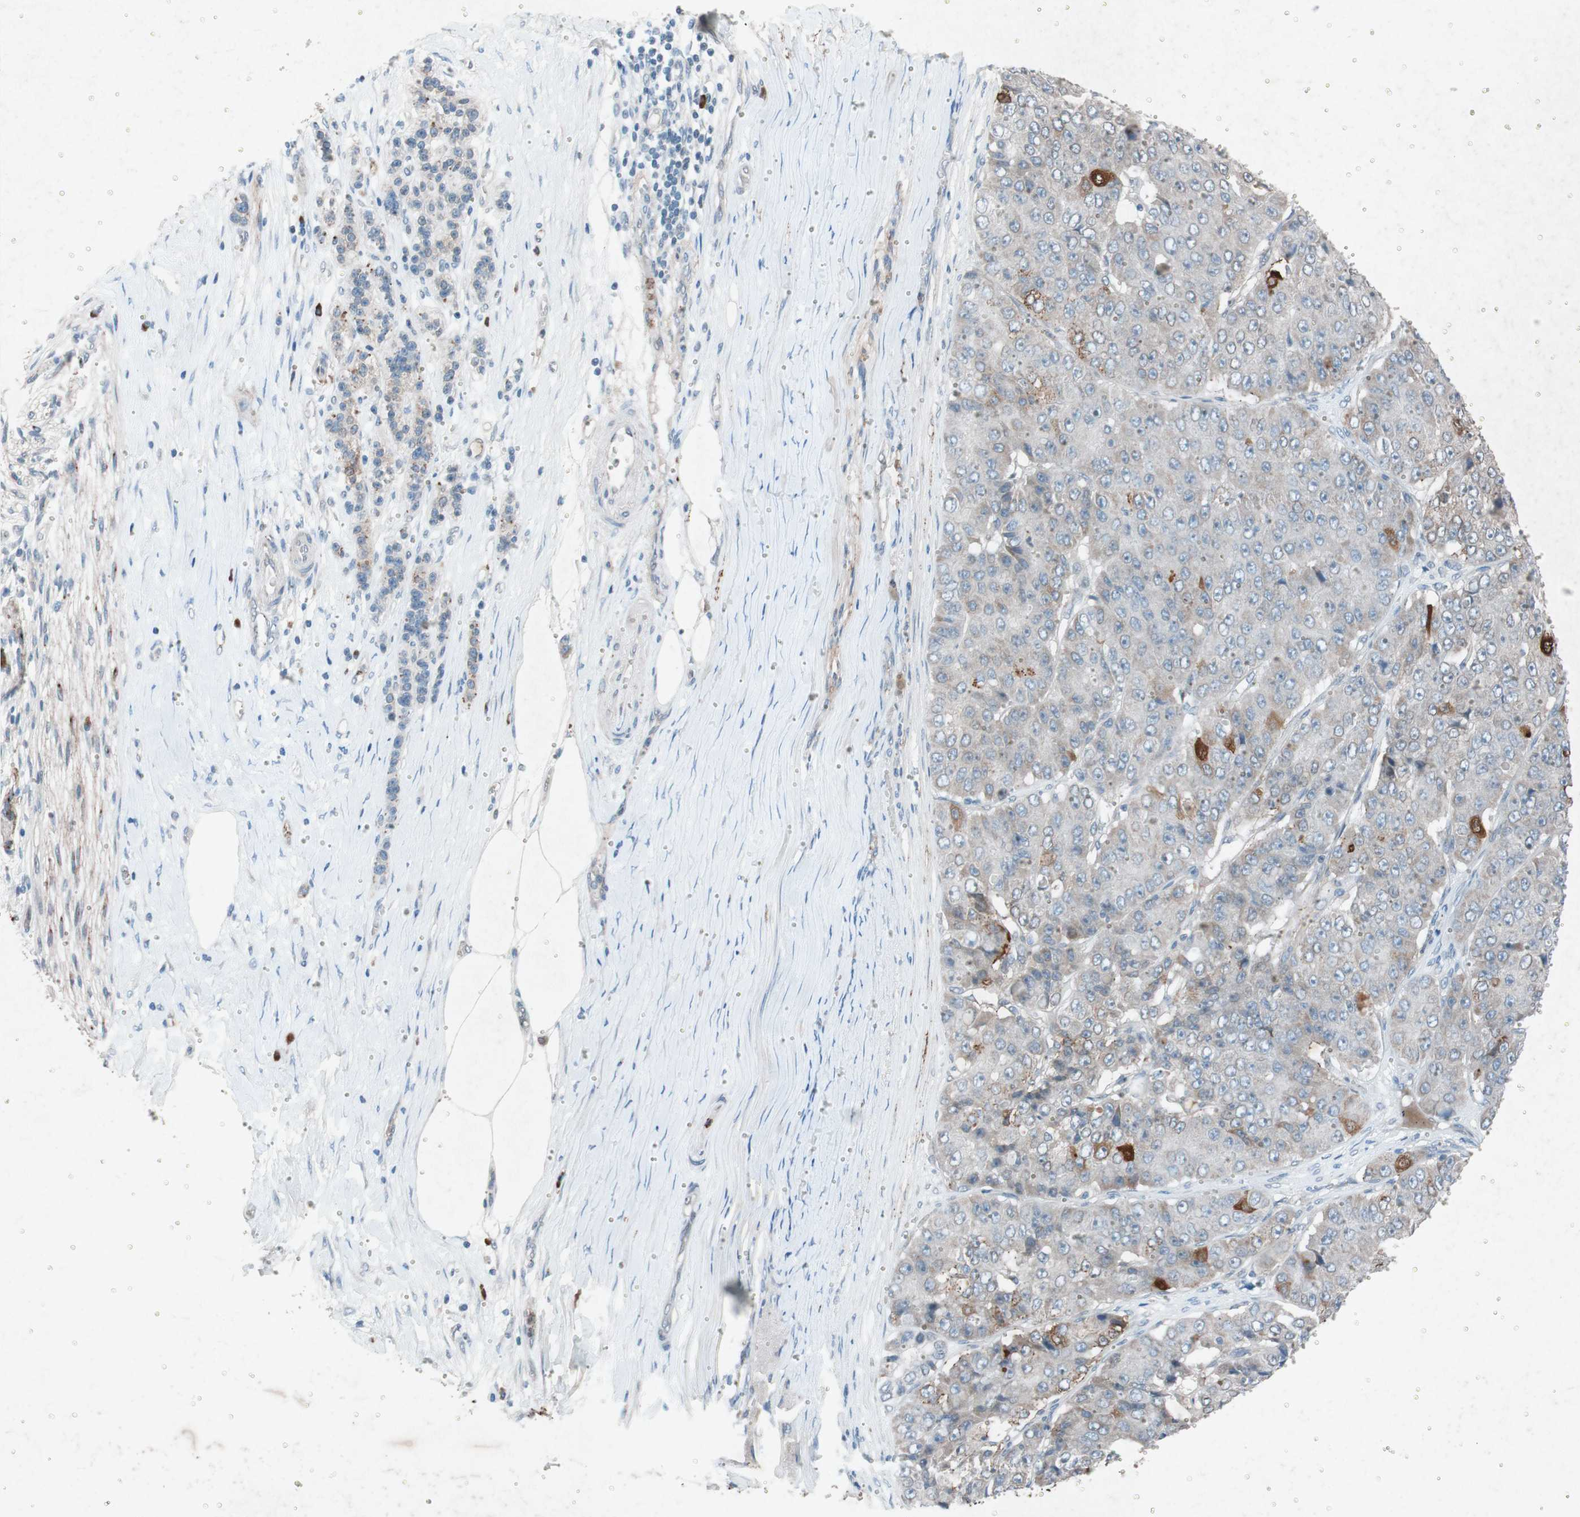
{"staining": {"intensity": "moderate", "quantity": "<25%", "location": "cytoplasmic/membranous"}, "tissue": "pancreatic cancer", "cell_type": "Tumor cells", "image_type": "cancer", "snomed": [{"axis": "morphology", "description": "Adenocarcinoma, NOS"}, {"axis": "topography", "description": "Pancreas"}], "caption": "Immunohistochemistry (IHC) photomicrograph of adenocarcinoma (pancreatic) stained for a protein (brown), which exhibits low levels of moderate cytoplasmic/membranous staining in approximately <25% of tumor cells.", "gene": "GRB7", "patient": {"sex": "male", "age": 50}}